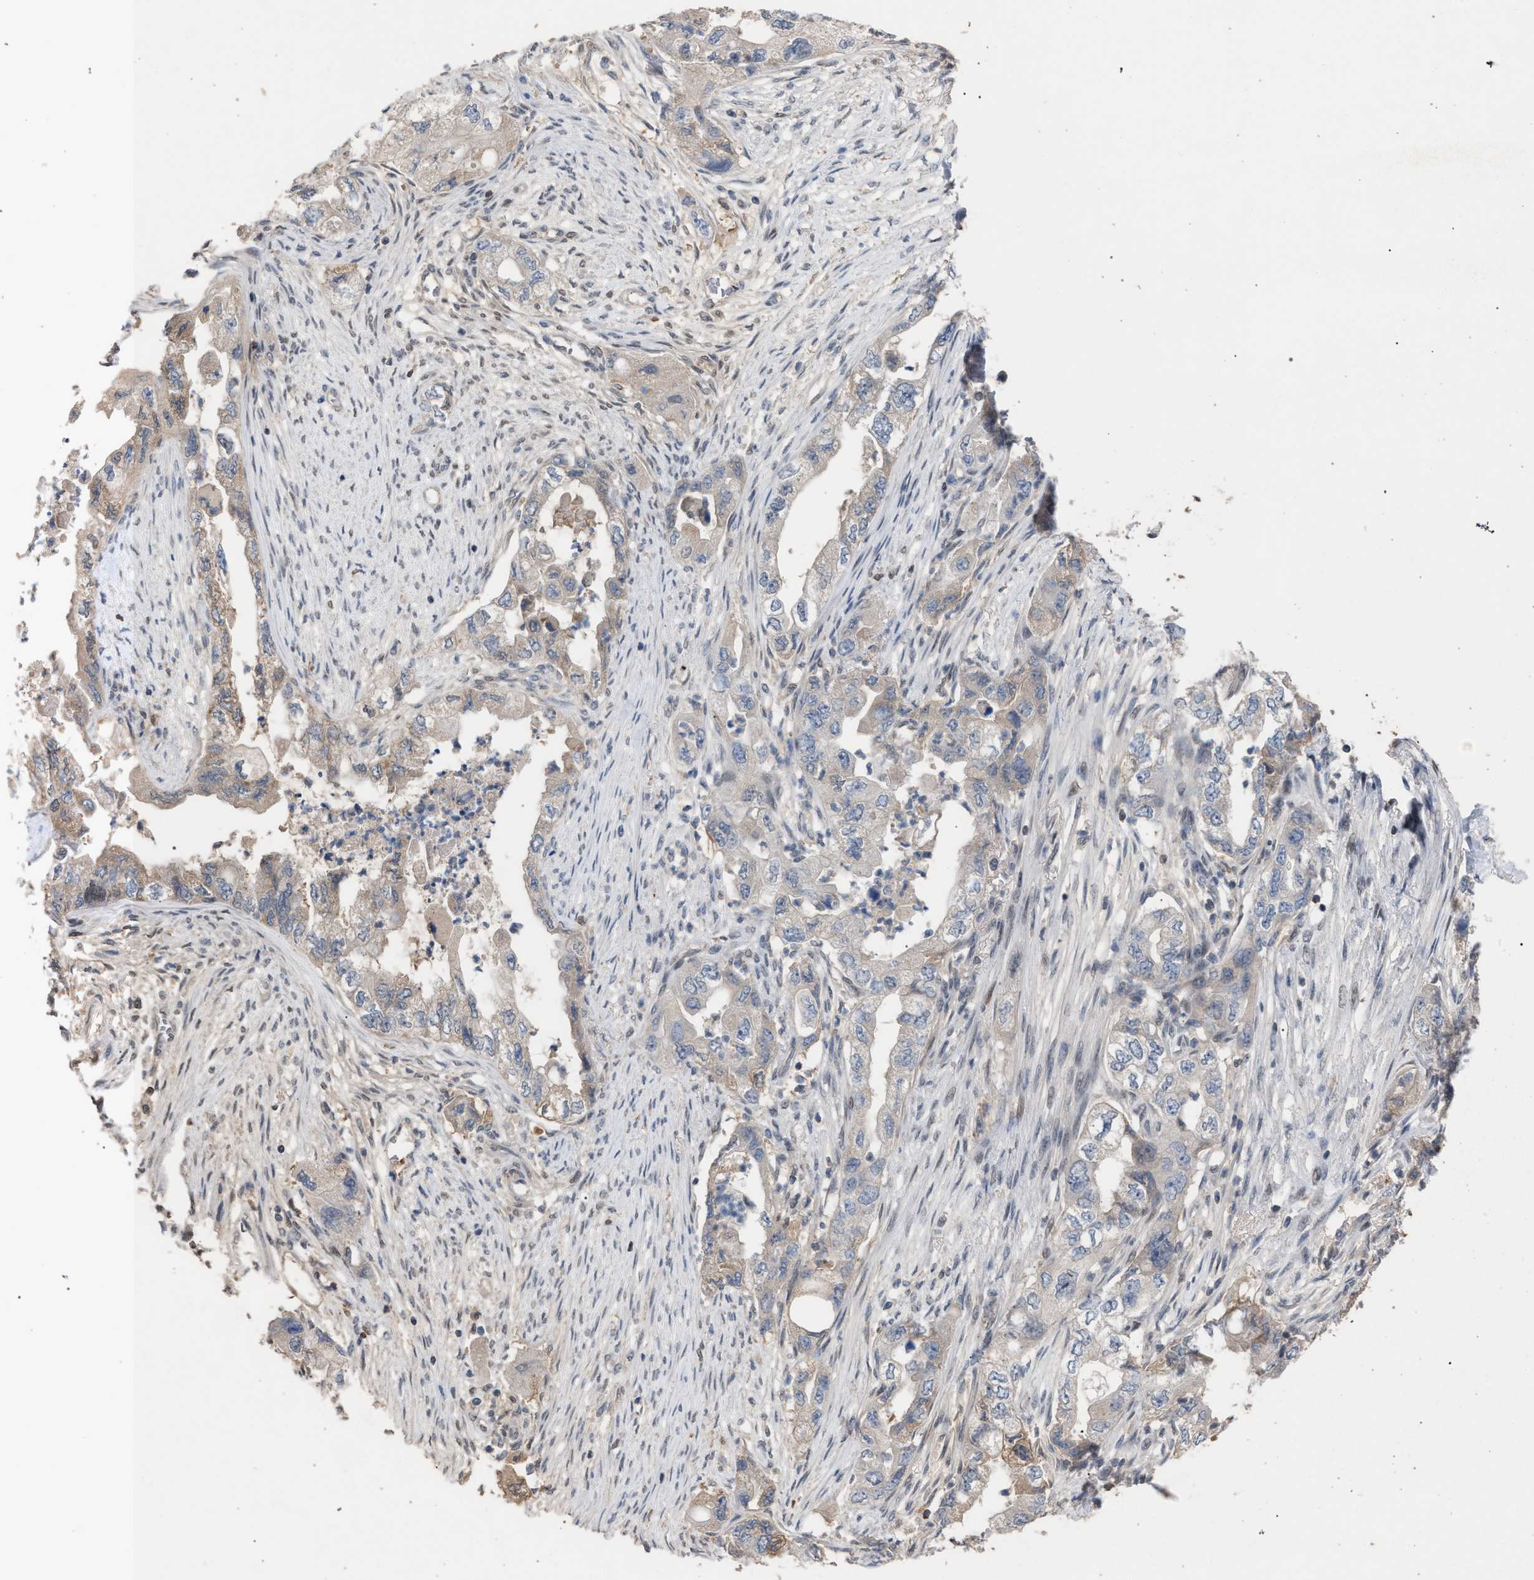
{"staining": {"intensity": "weak", "quantity": "<25%", "location": "cytoplasmic/membranous"}, "tissue": "pancreatic cancer", "cell_type": "Tumor cells", "image_type": "cancer", "snomed": [{"axis": "morphology", "description": "Adenocarcinoma, NOS"}, {"axis": "topography", "description": "Pancreas"}], "caption": "Immunohistochemical staining of pancreatic adenocarcinoma shows no significant positivity in tumor cells.", "gene": "TECPR1", "patient": {"sex": "female", "age": 73}}